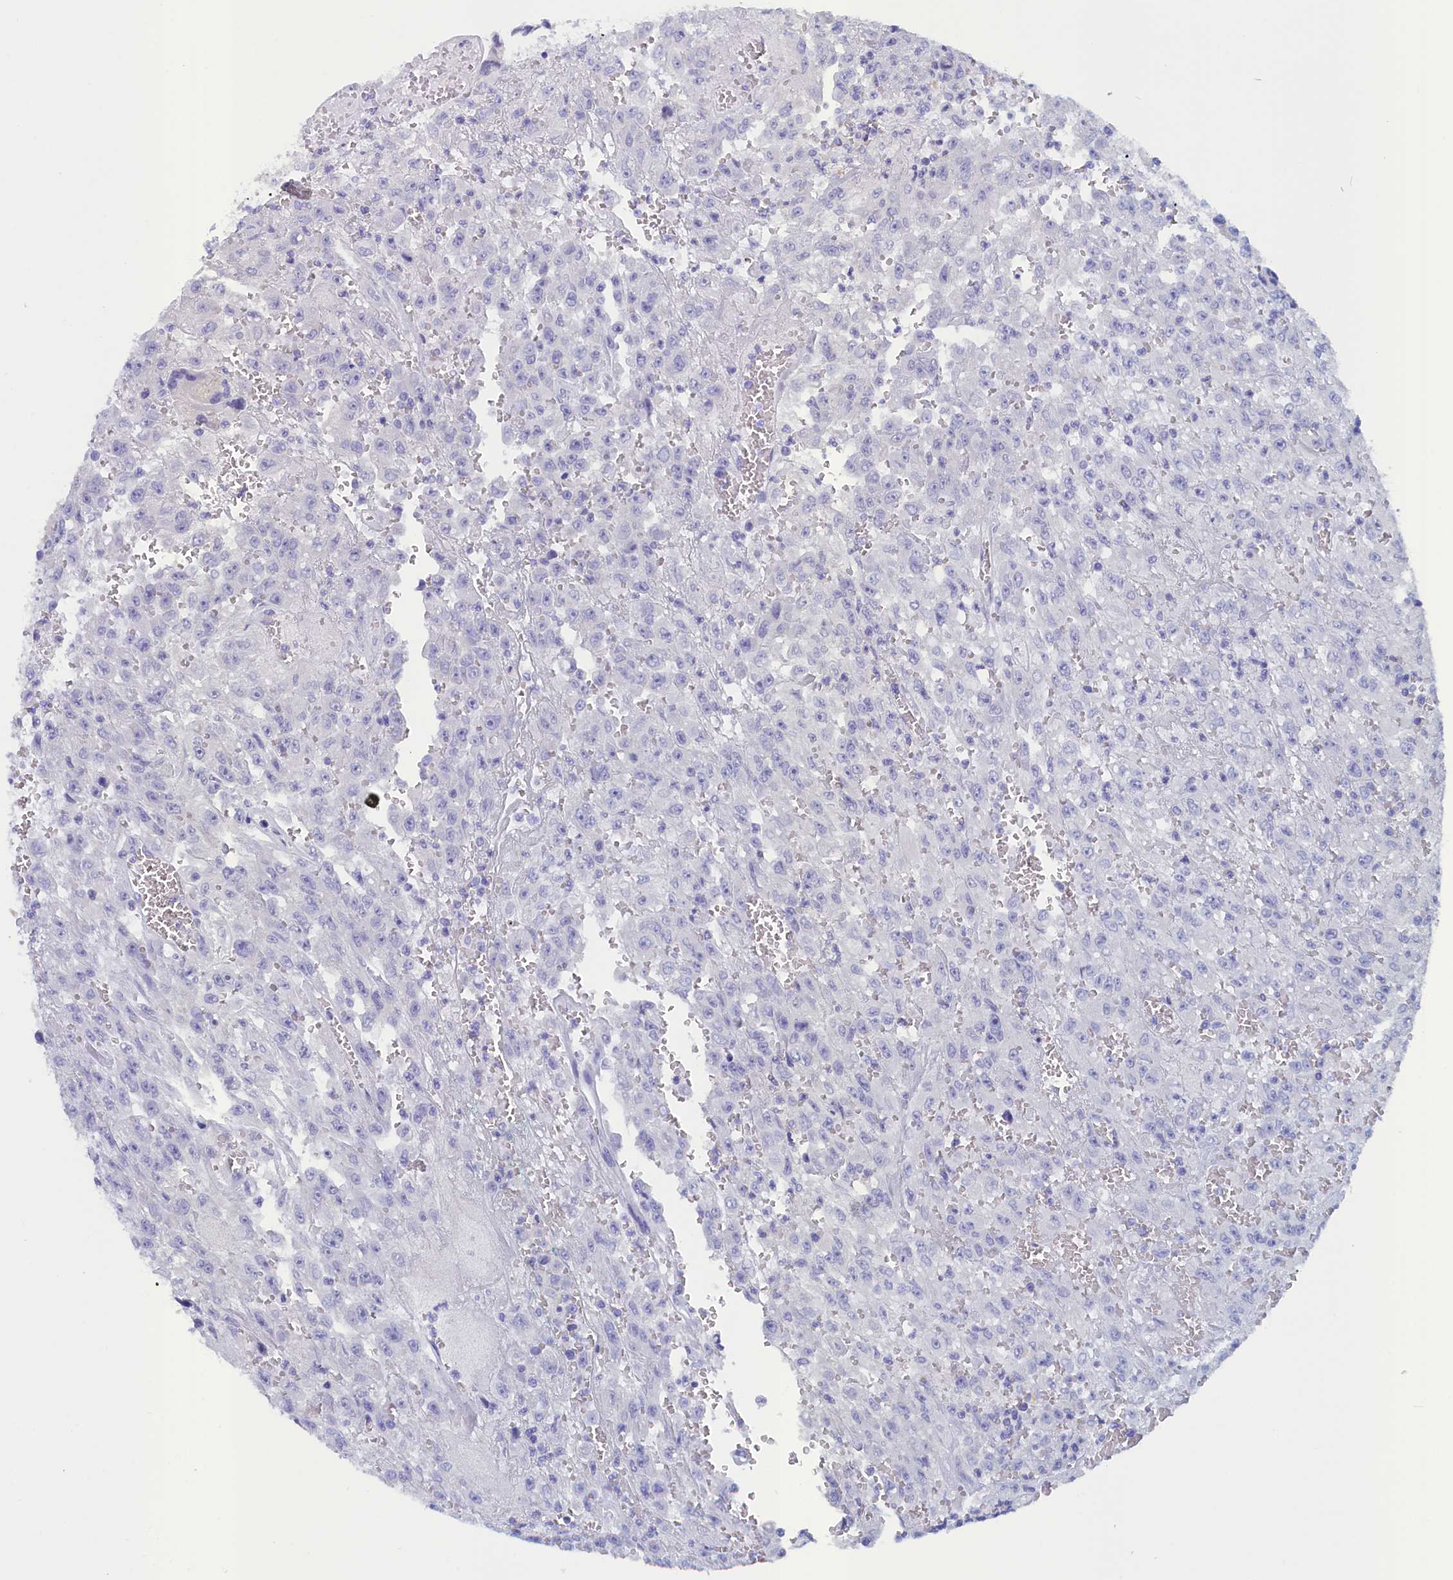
{"staining": {"intensity": "negative", "quantity": "none", "location": "none"}, "tissue": "urothelial cancer", "cell_type": "Tumor cells", "image_type": "cancer", "snomed": [{"axis": "morphology", "description": "Urothelial carcinoma, High grade"}, {"axis": "topography", "description": "Urinary bladder"}], "caption": "An immunohistochemistry photomicrograph of urothelial carcinoma (high-grade) is shown. There is no staining in tumor cells of urothelial carcinoma (high-grade). Nuclei are stained in blue.", "gene": "ANKRD2", "patient": {"sex": "male", "age": 46}}